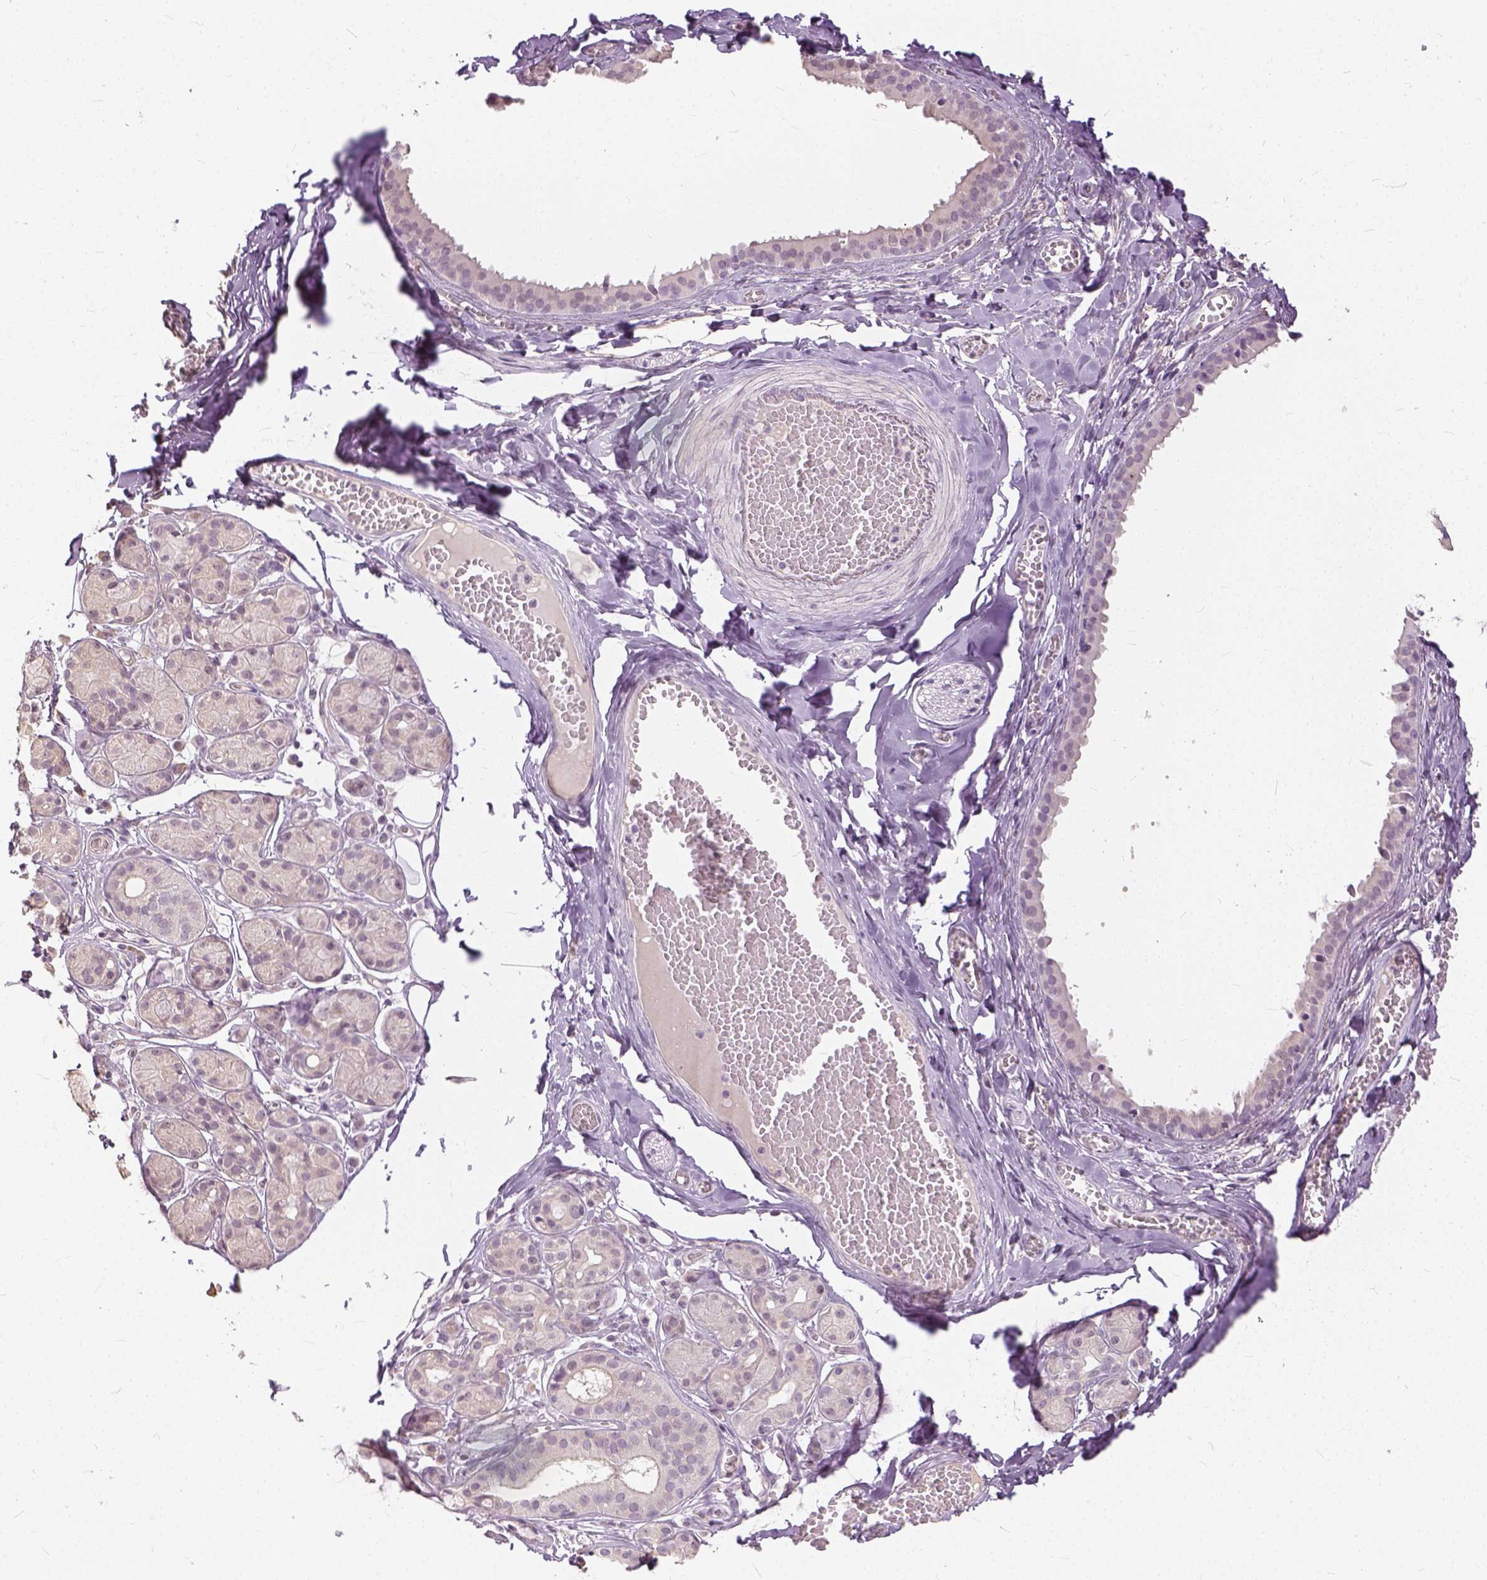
{"staining": {"intensity": "negative", "quantity": "none", "location": "none"}, "tissue": "salivary gland", "cell_type": "Glandular cells", "image_type": "normal", "snomed": [{"axis": "morphology", "description": "Normal tissue, NOS"}, {"axis": "topography", "description": "Salivary gland"}, {"axis": "topography", "description": "Peripheral nerve tissue"}], "caption": "A histopathology image of salivary gland stained for a protein demonstrates no brown staining in glandular cells. (IHC, brightfield microscopy, high magnification).", "gene": "ANO2", "patient": {"sex": "male", "age": 71}}